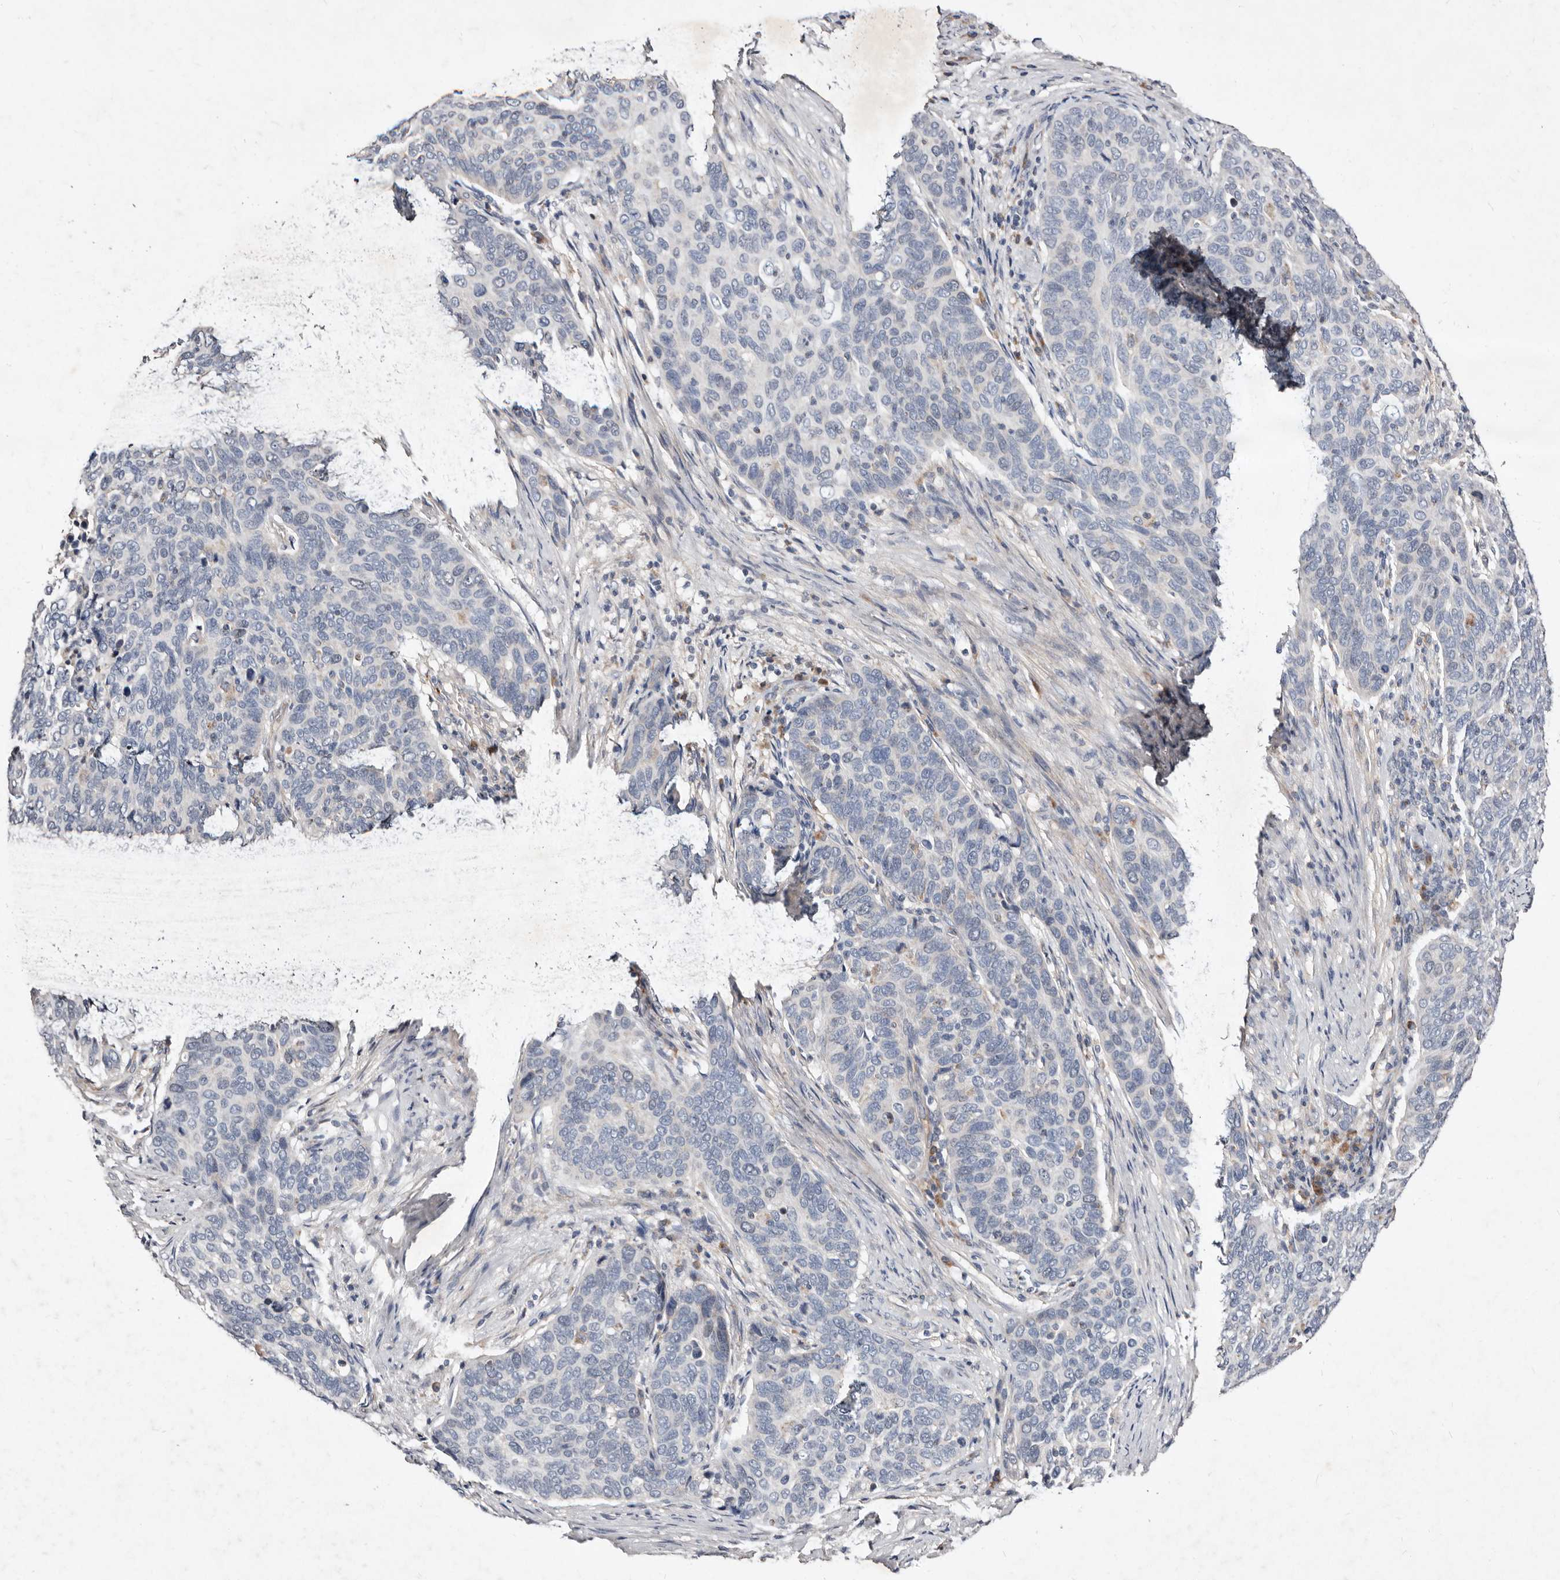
{"staining": {"intensity": "negative", "quantity": "none", "location": "none"}, "tissue": "cervical cancer", "cell_type": "Tumor cells", "image_type": "cancer", "snomed": [{"axis": "morphology", "description": "Squamous cell carcinoma, NOS"}, {"axis": "topography", "description": "Cervix"}], "caption": "This is an IHC micrograph of cervical cancer. There is no positivity in tumor cells.", "gene": "SLC25A20", "patient": {"sex": "female", "age": 60}}